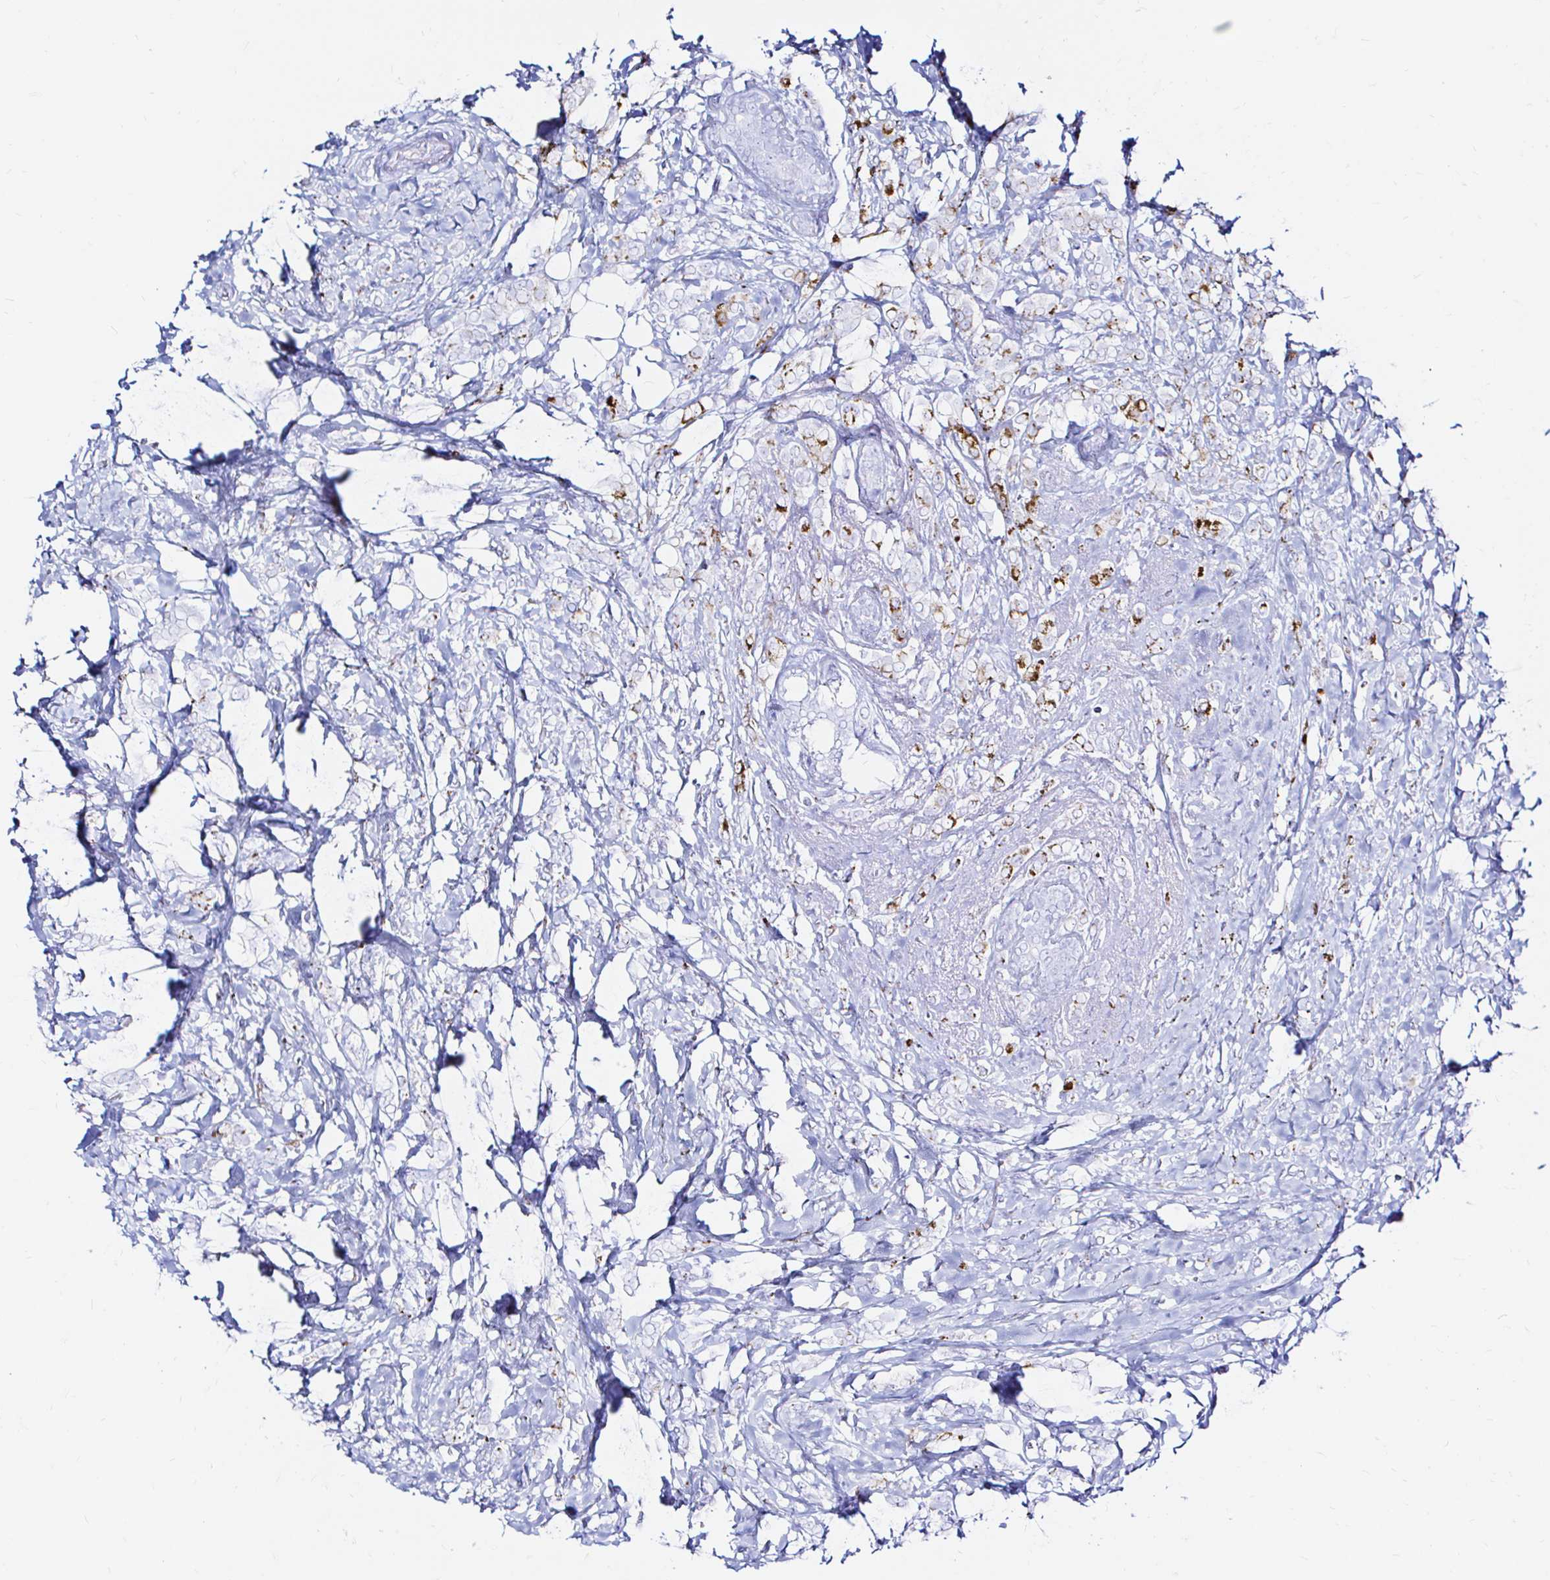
{"staining": {"intensity": "moderate", "quantity": "<25%", "location": "cytoplasmic/membranous"}, "tissue": "breast cancer", "cell_type": "Tumor cells", "image_type": "cancer", "snomed": [{"axis": "morphology", "description": "Lobular carcinoma"}, {"axis": "topography", "description": "Breast"}], "caption": "Breast lobular carcinoma was stained to show a protein in brown. There is low levels of moderate cytoplasmic/membranous expression in approximately <25% of tumor cells. Using DAB (brown) and hematoxylin (blue) stains, captured at high magnification using brightfield microscopy.", "gene": "ZNF432", "patient": {"sex": "female", "age": 49}}